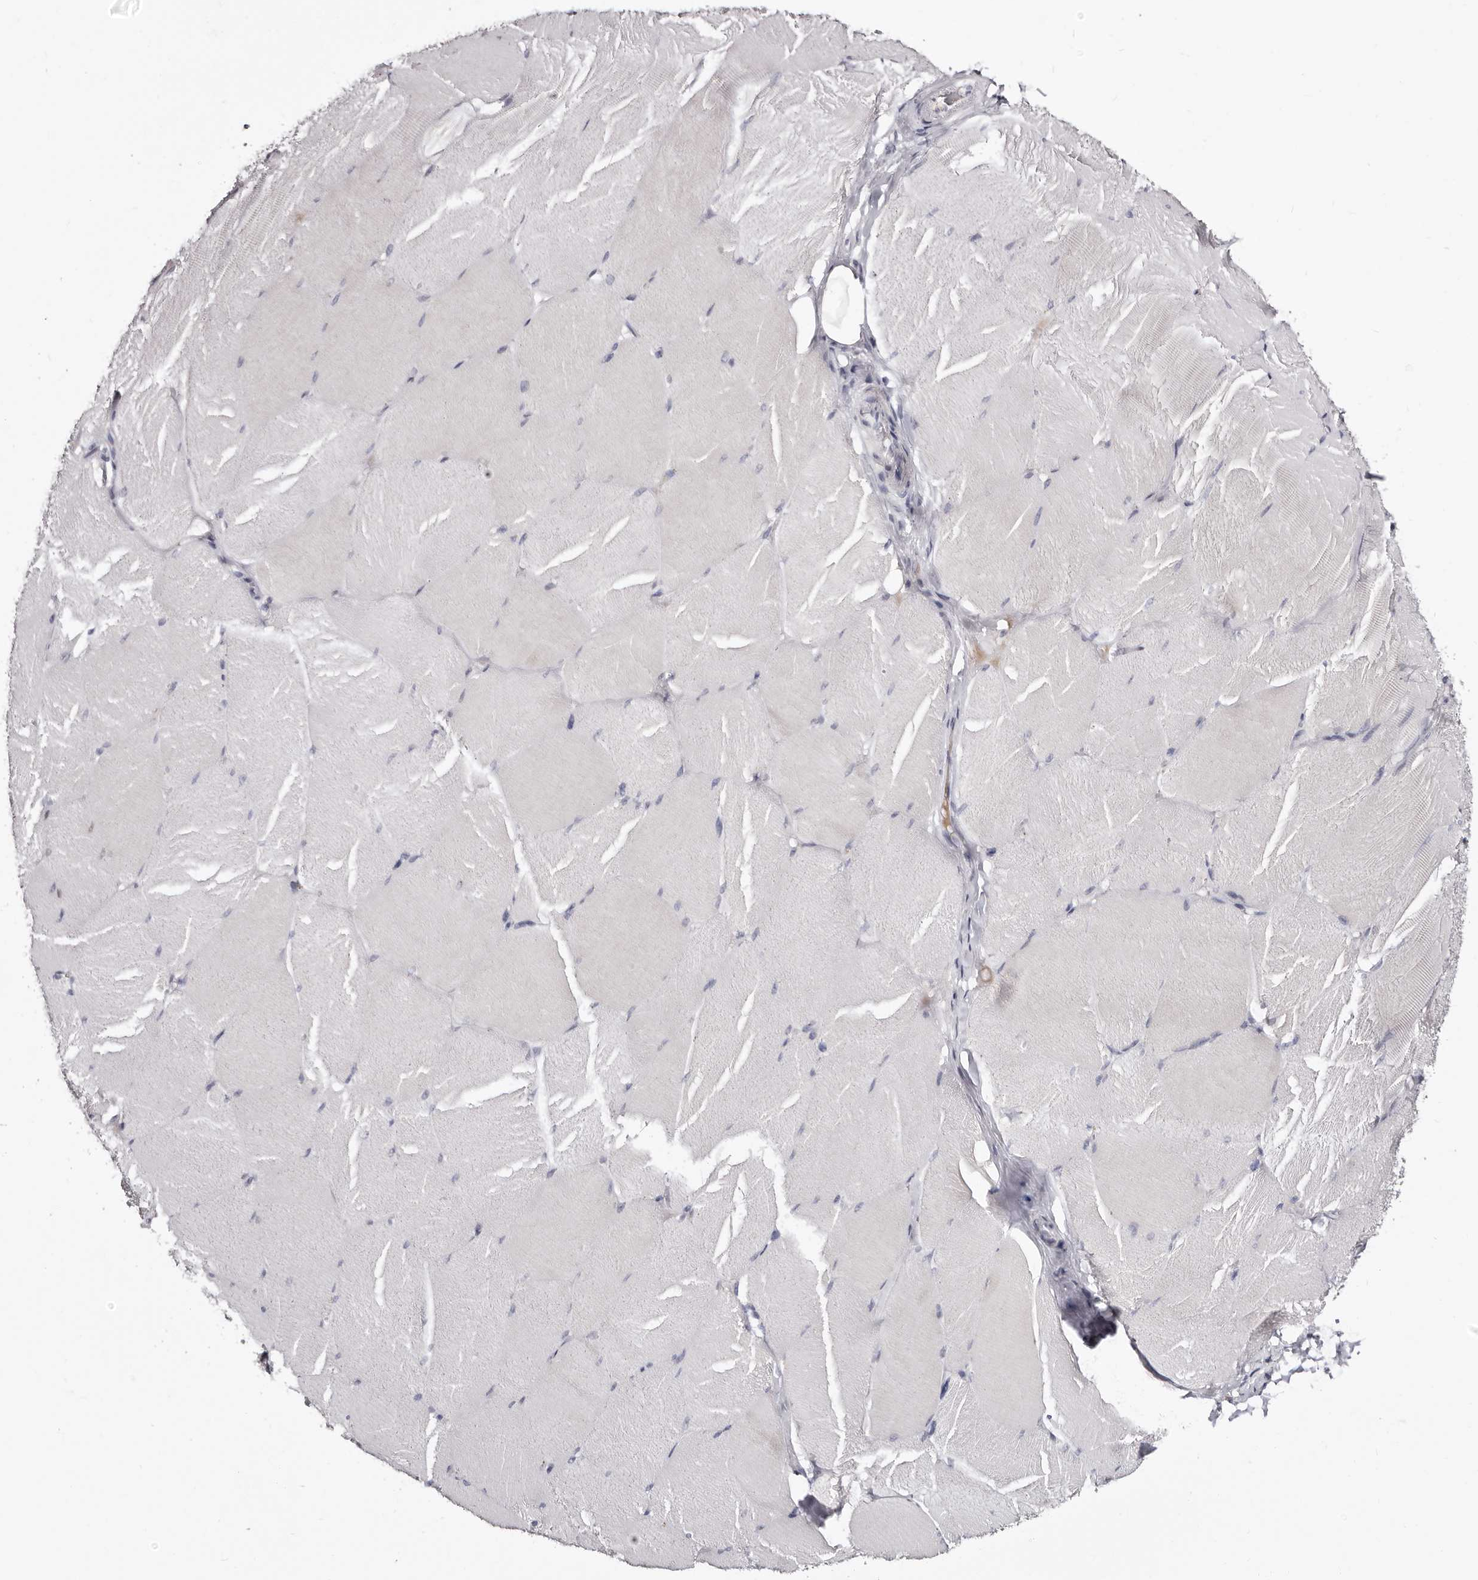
{"staining": {"intensity": "negative", "quantity": "none", "location": "none"}, "tissue": "skeletal muscle", "cell_type": "Myocytes", "image_type": "normal", "snomed": [{"axis": "morphology", "description": "Normal tissue, NOS"}, {"axis": "topography", "description": "Skin"}, {"axis": "topography", "description": "Skeletal muscle"}], "caption": "An image of skeletal muscle stained for a protein reveals no brown staining in myocytes.", "gene": "TBC1D22B", "patient": {"sex": "male", "age": 83}}